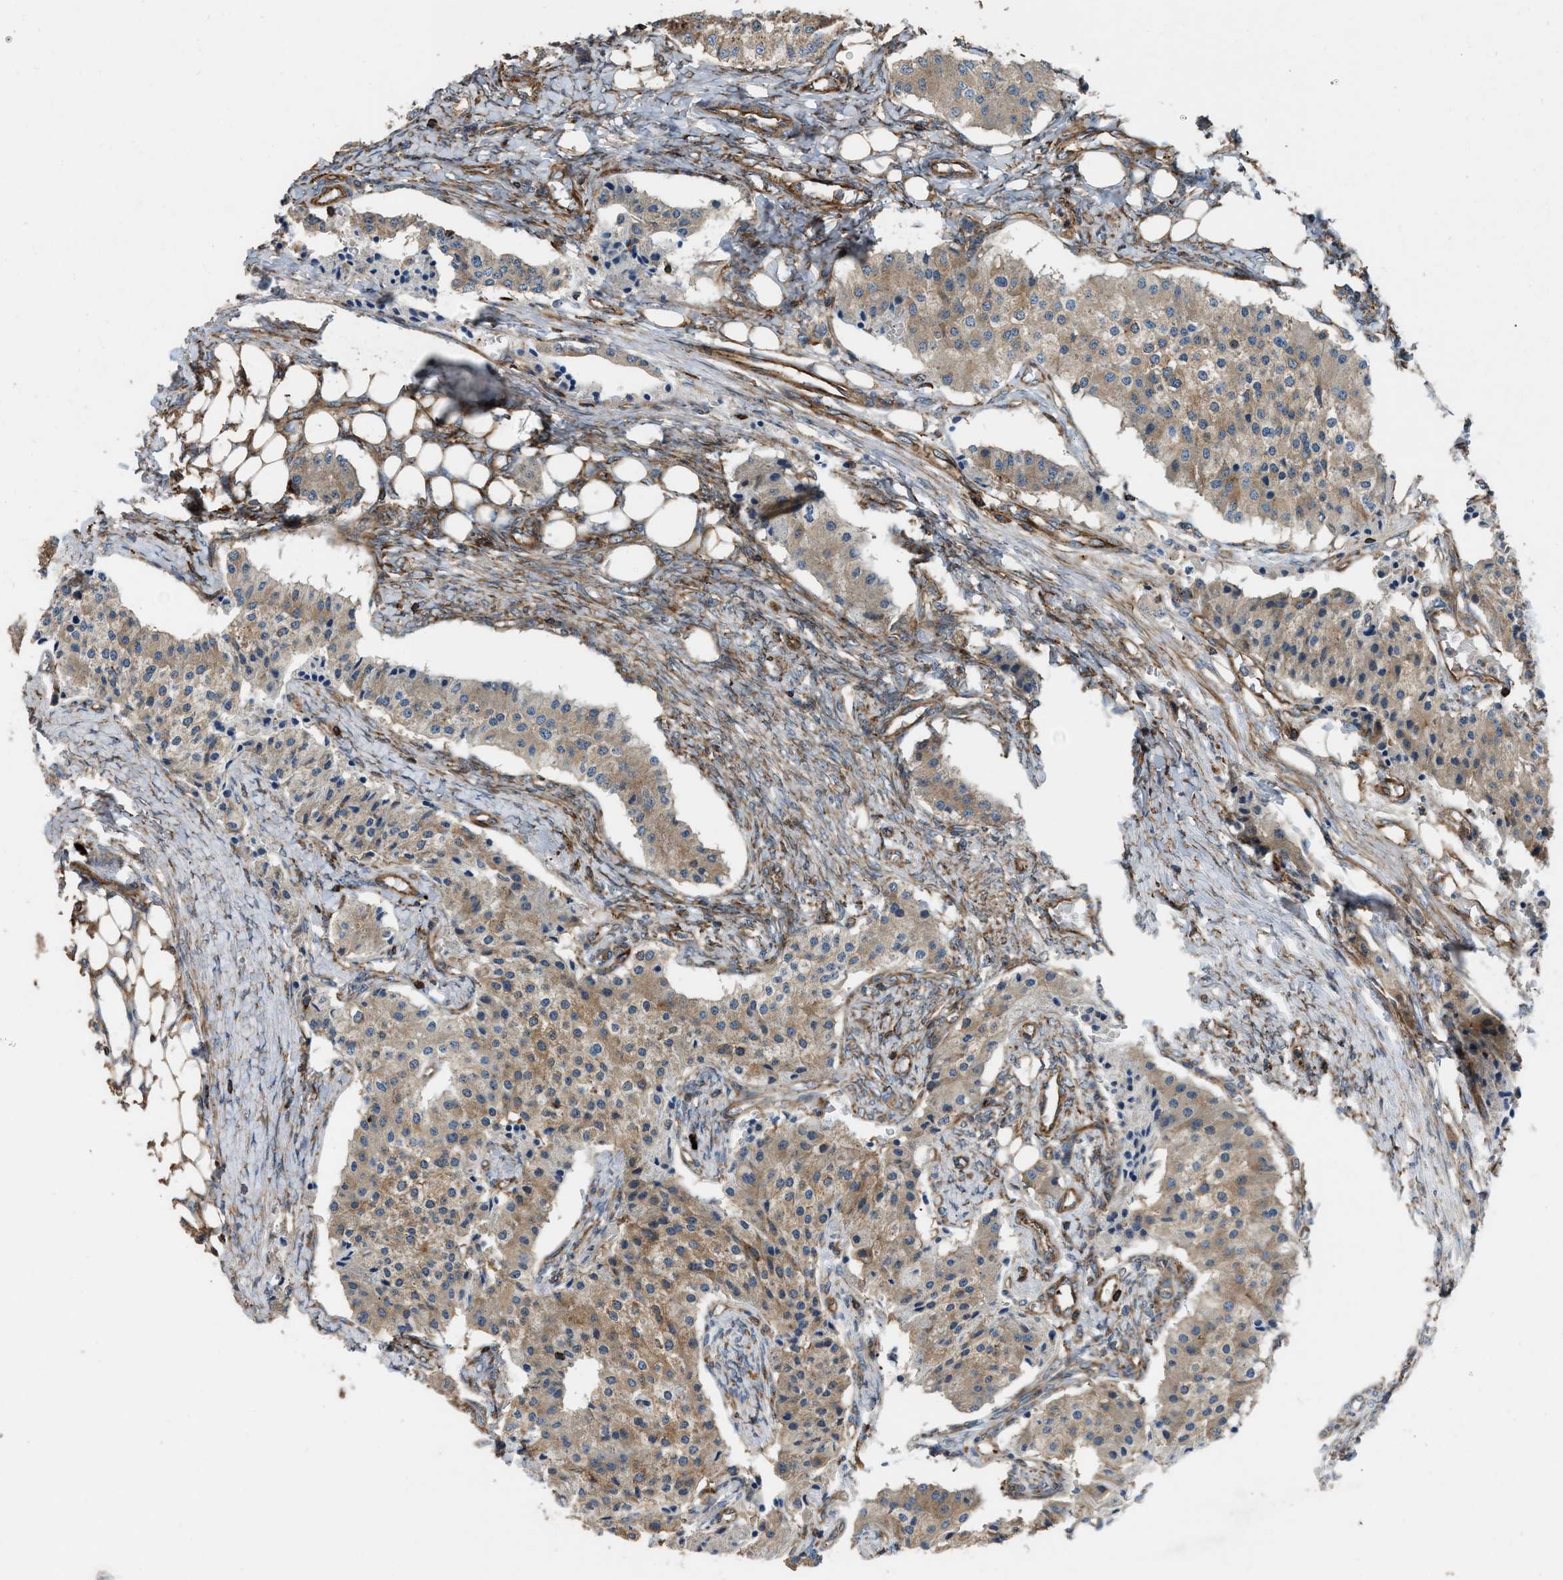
{"staining": {"intensity": "weak", "quantity": ">75%", "location": "cytoplasmic/membranous"}, "tissue": "carcinoid", "cell_type": "Tumor cells", "image_type": "cancer", "snomed": [{"axis": "morphology", "description": "Carcinoid, malignant, NOS"}, {"axis": "topography", "description": "Colon"}], "caption": "Brown immunohistochemical staining in carcinoid reveals weak cytoplasmic/membranous expression in approximately >75% of tumor cells.", "gene": "EGLN1", "patient": {"sex": "female", "age": 52}}